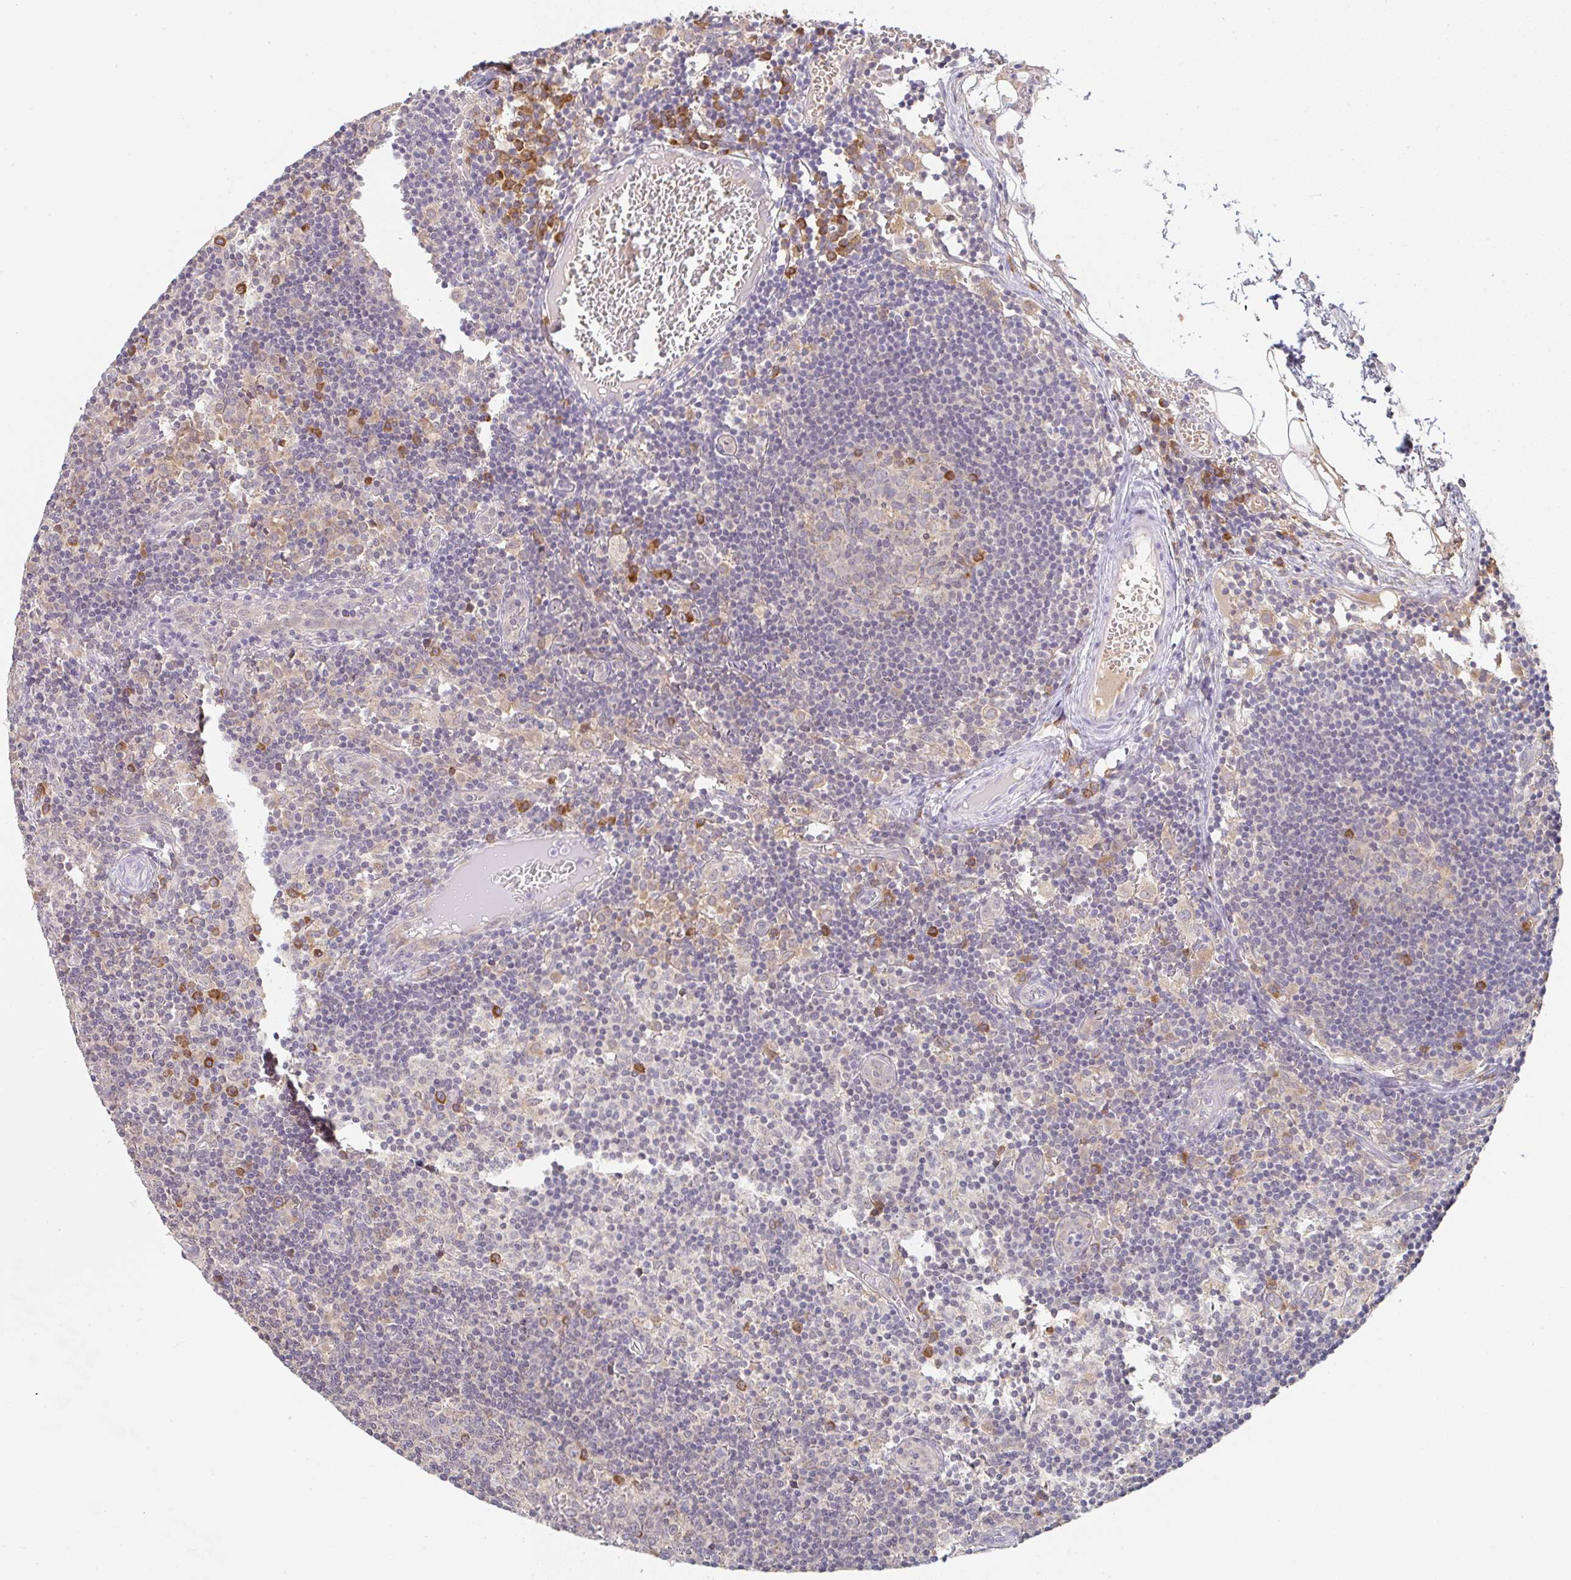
{"staining": {"intensity": "strong", "quantity": "<25%", "location": "cytoplasmic/membranous"}, "tissue": "lymph node", "cell_type": "Germinal center cells", "image_type": "normal", "snomed": [{"axis": "morphology", "description": "Normal tissue, NOS"}, {"axis": "topography", "description": "Lymph node"}], "caption": "IHC image of normal lymph node stained for a protein (brown), which reveals medium levels of strong cytoplasmic/membranous staining in about <25% of germinal center cells.", "gene": "DERL2", "patient": {"sex": "female", "age": 45}}